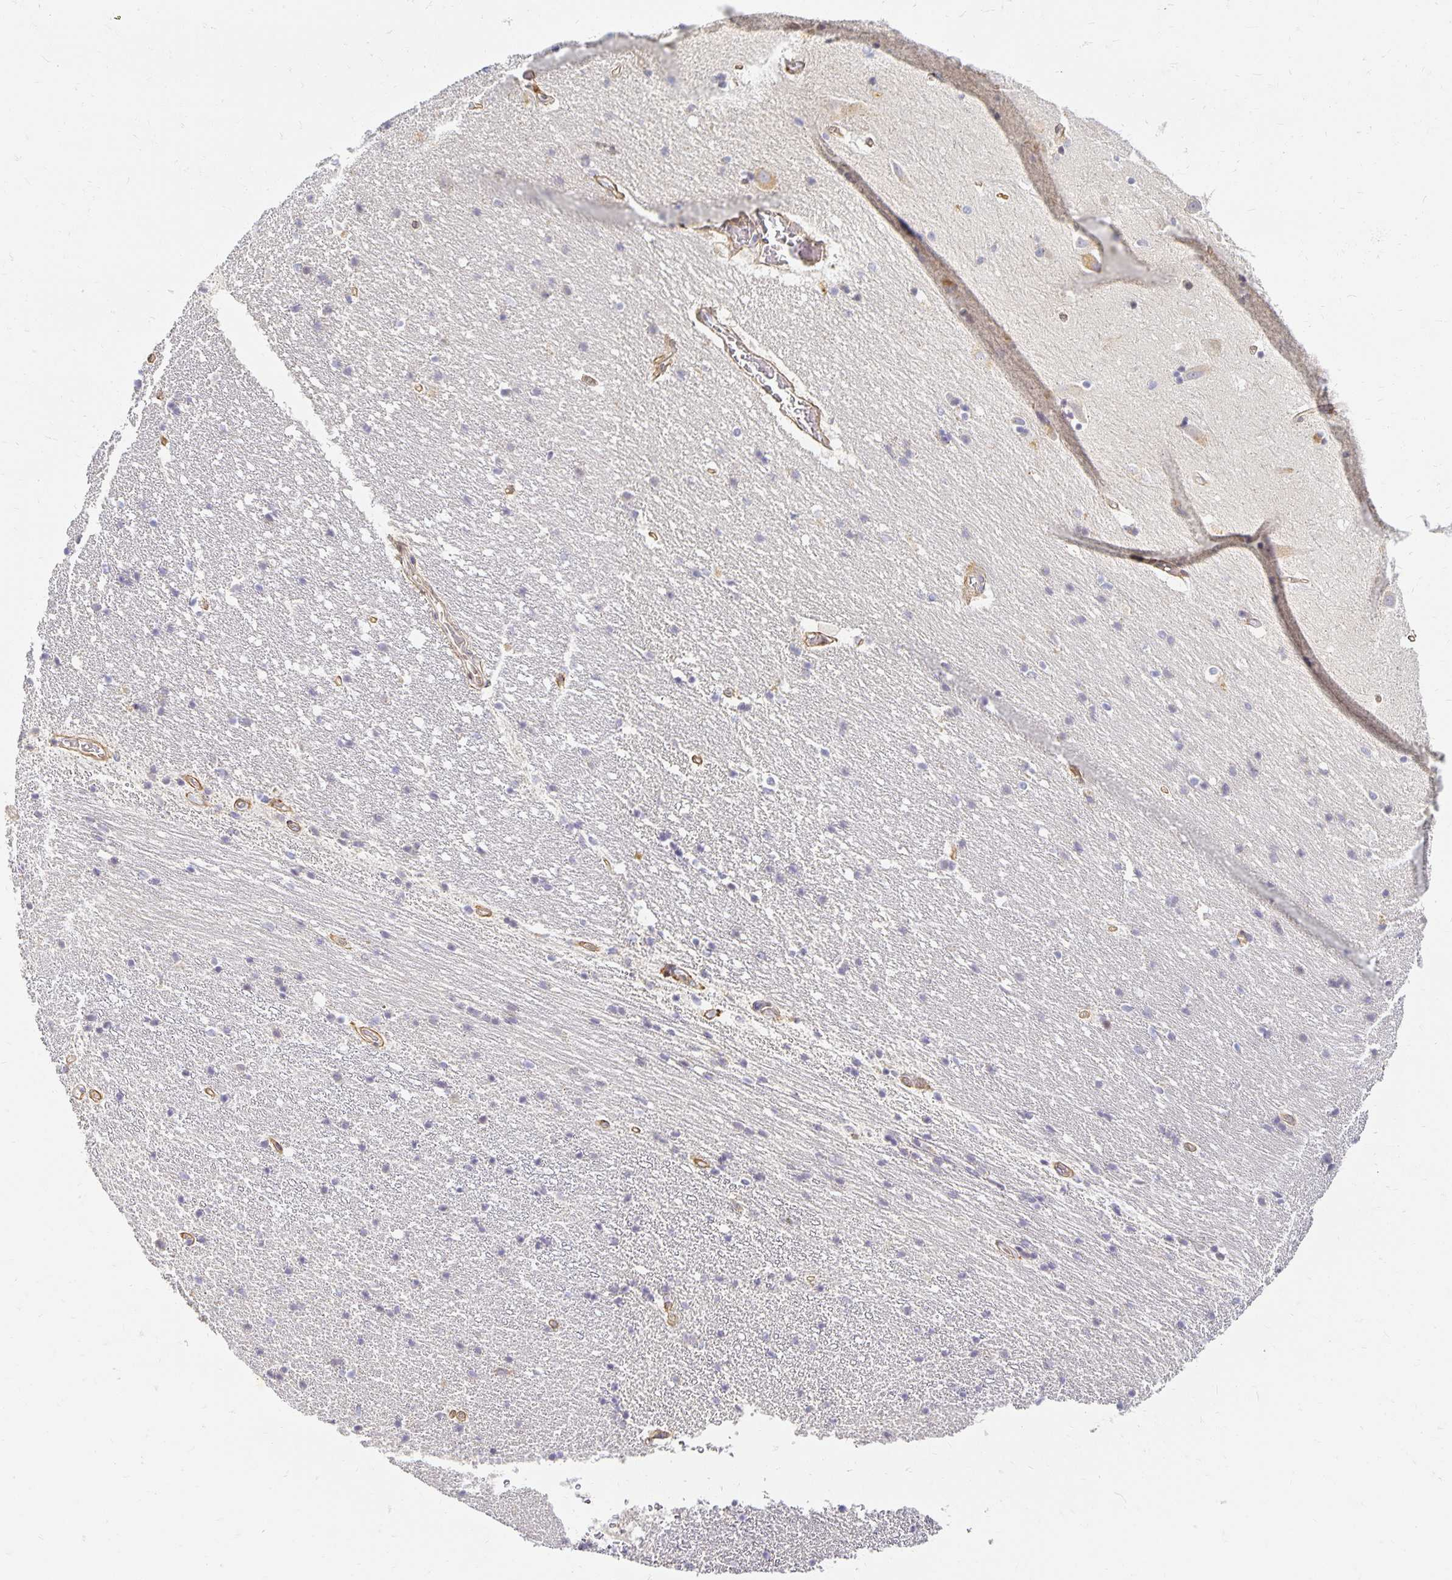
{"staining": {"intensity": "negative", "quantity": "none", "location": "none"}, "tissue": "hippocampus", "cell_type": "Glial cells", "image_type": "normal", "snomed": [{"axis": "morphology", "description": "Normal tissue, NOS"}, {"axis": "topography", "description": "Hippocampus"}], "caption": "Histopathology image shows no significant protein positivity in glial cells of unremarkable hippocampus. (IHC, brightfield microscopy, high magnification).", "gene": "EHF", "patient": {"sex": "male", "age": 63}}